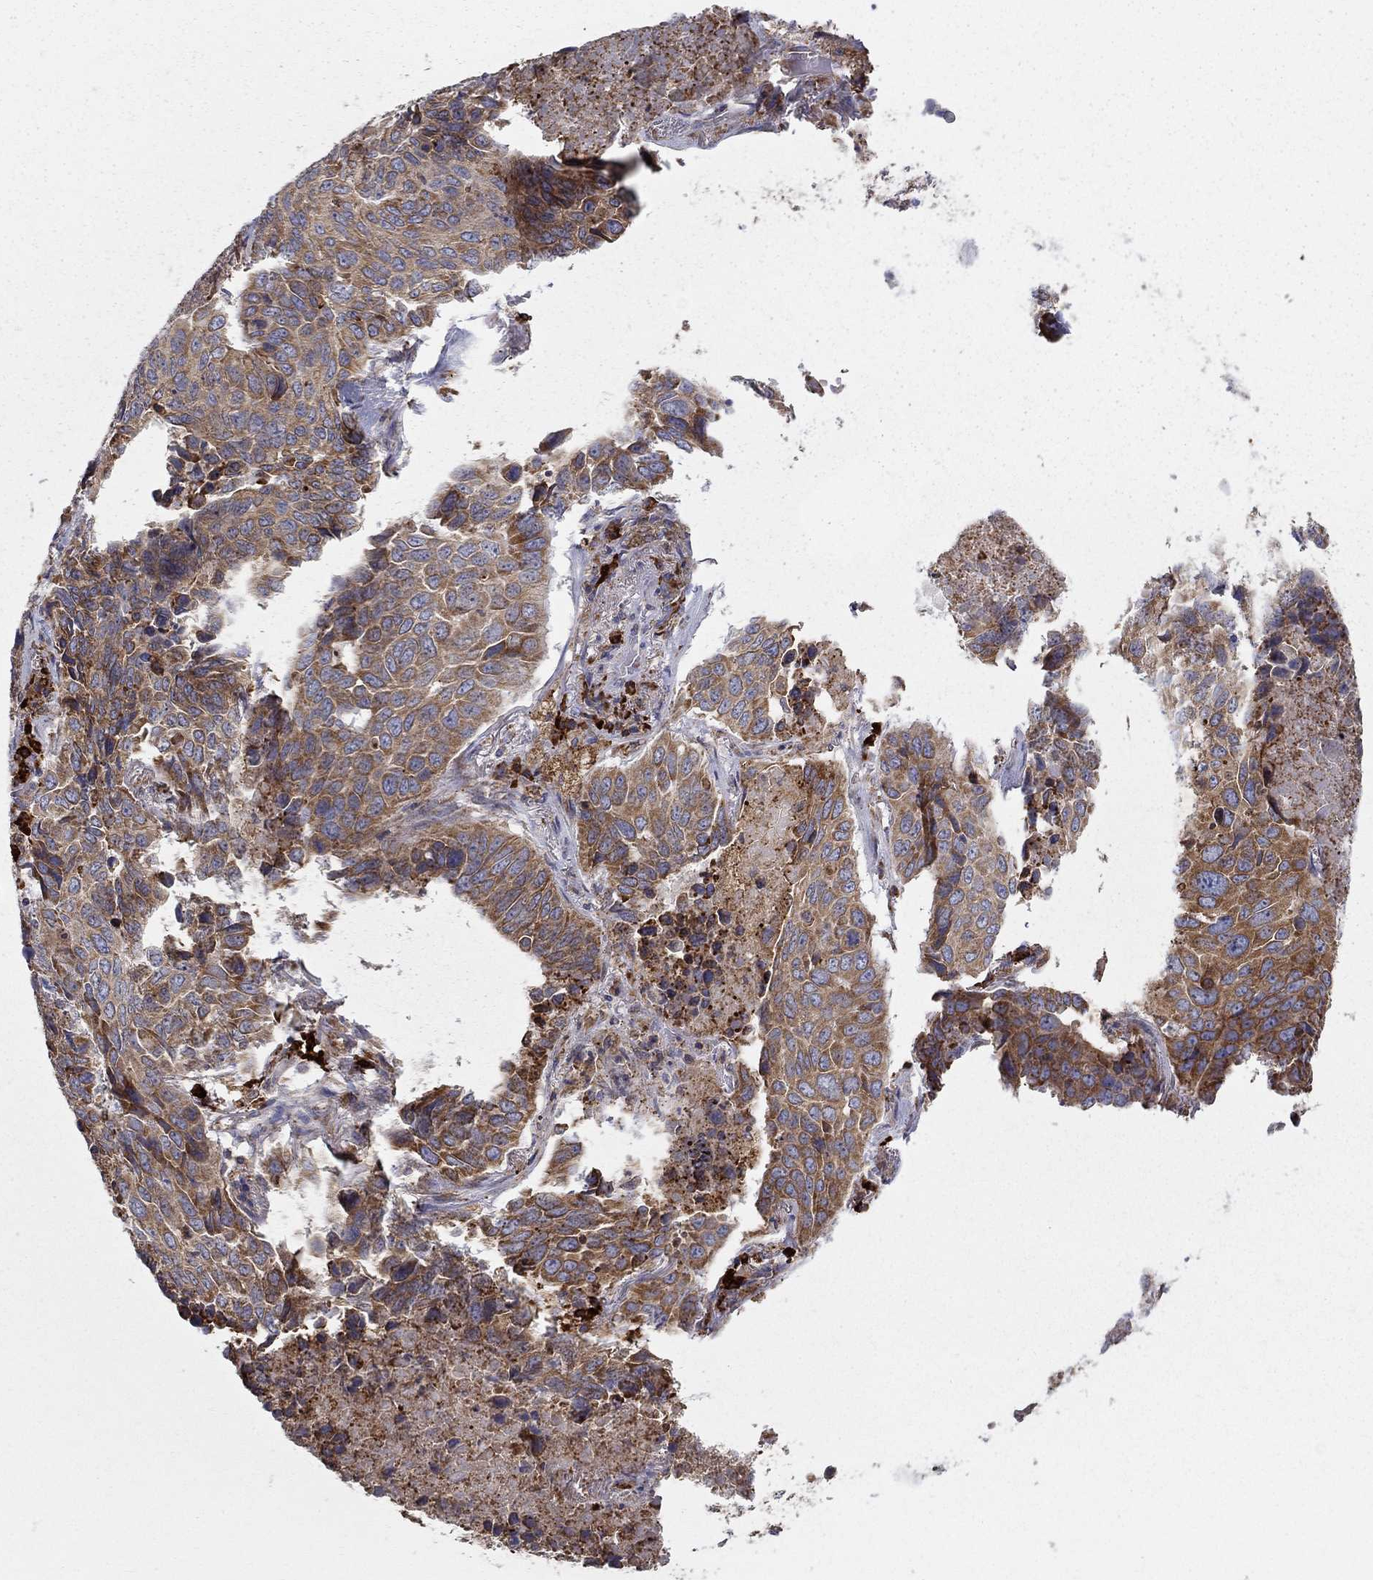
{"staining": {"intensity": "strong", "quantity": "25%-75%", "location": "cytoplasmic/membranous"}, "tissue": "lung cancer", "cell_type": "Tumor cells", "image_type": "cancer", "snomed": [{"axis": "morphology", "description": "Normal tissue, NOS"}, {"axis": "morphology", "description": "Squamous cell carcinoma, NOS"}, {"axis": "topography", "description": "Bronchus"}, {"axis": "topography", "description": "Lung"}], "caption": "Strong cytoplasmic/membranous positivity is identified in about 25%-75% of tumor cells in lung cancer.", "gene": "PRDX4", "patient": {"sex": "male", "age": 64}}